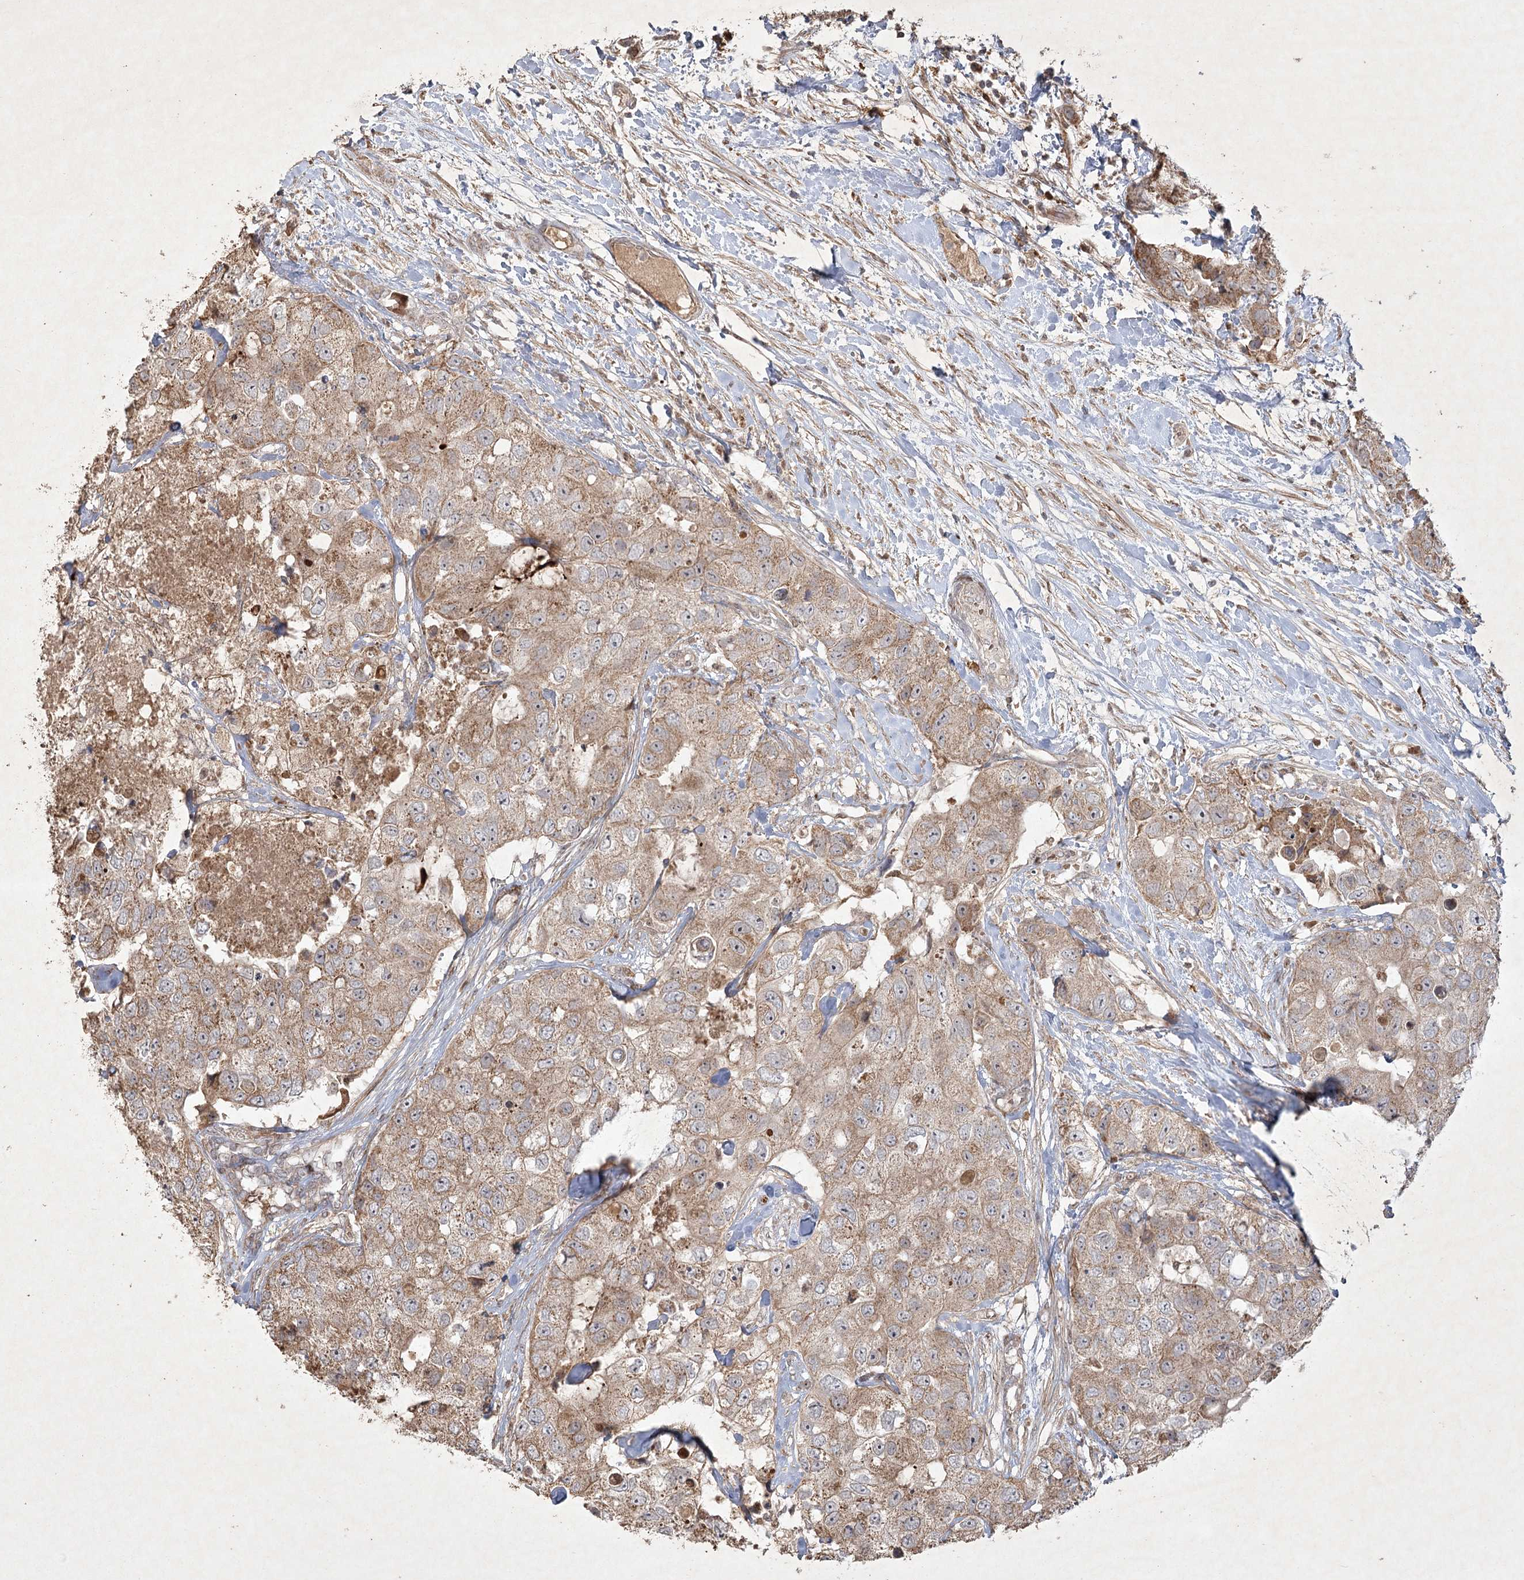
{"staining": {"intensity": "moderate", "quantity": ">75%", "location": "cytoplasmic/membranous"}, "tissue": "breast cancer", "cell_type": "Tumor cells", "image_type": "cancer", "snomed": [{"axis": "morphology", "description": "Duct carcinoma"}, {"axis": "topography", "description": "Breast"}], "caption": "Moderate cytoplasmic/membranous expression for a protein is present in about >75% of tumor cells of breast intraductal carcinoma using immunohistochemistry (IHC).", "gene": "KBTBD4", "patient": {"sex": "female", "age": 62}}